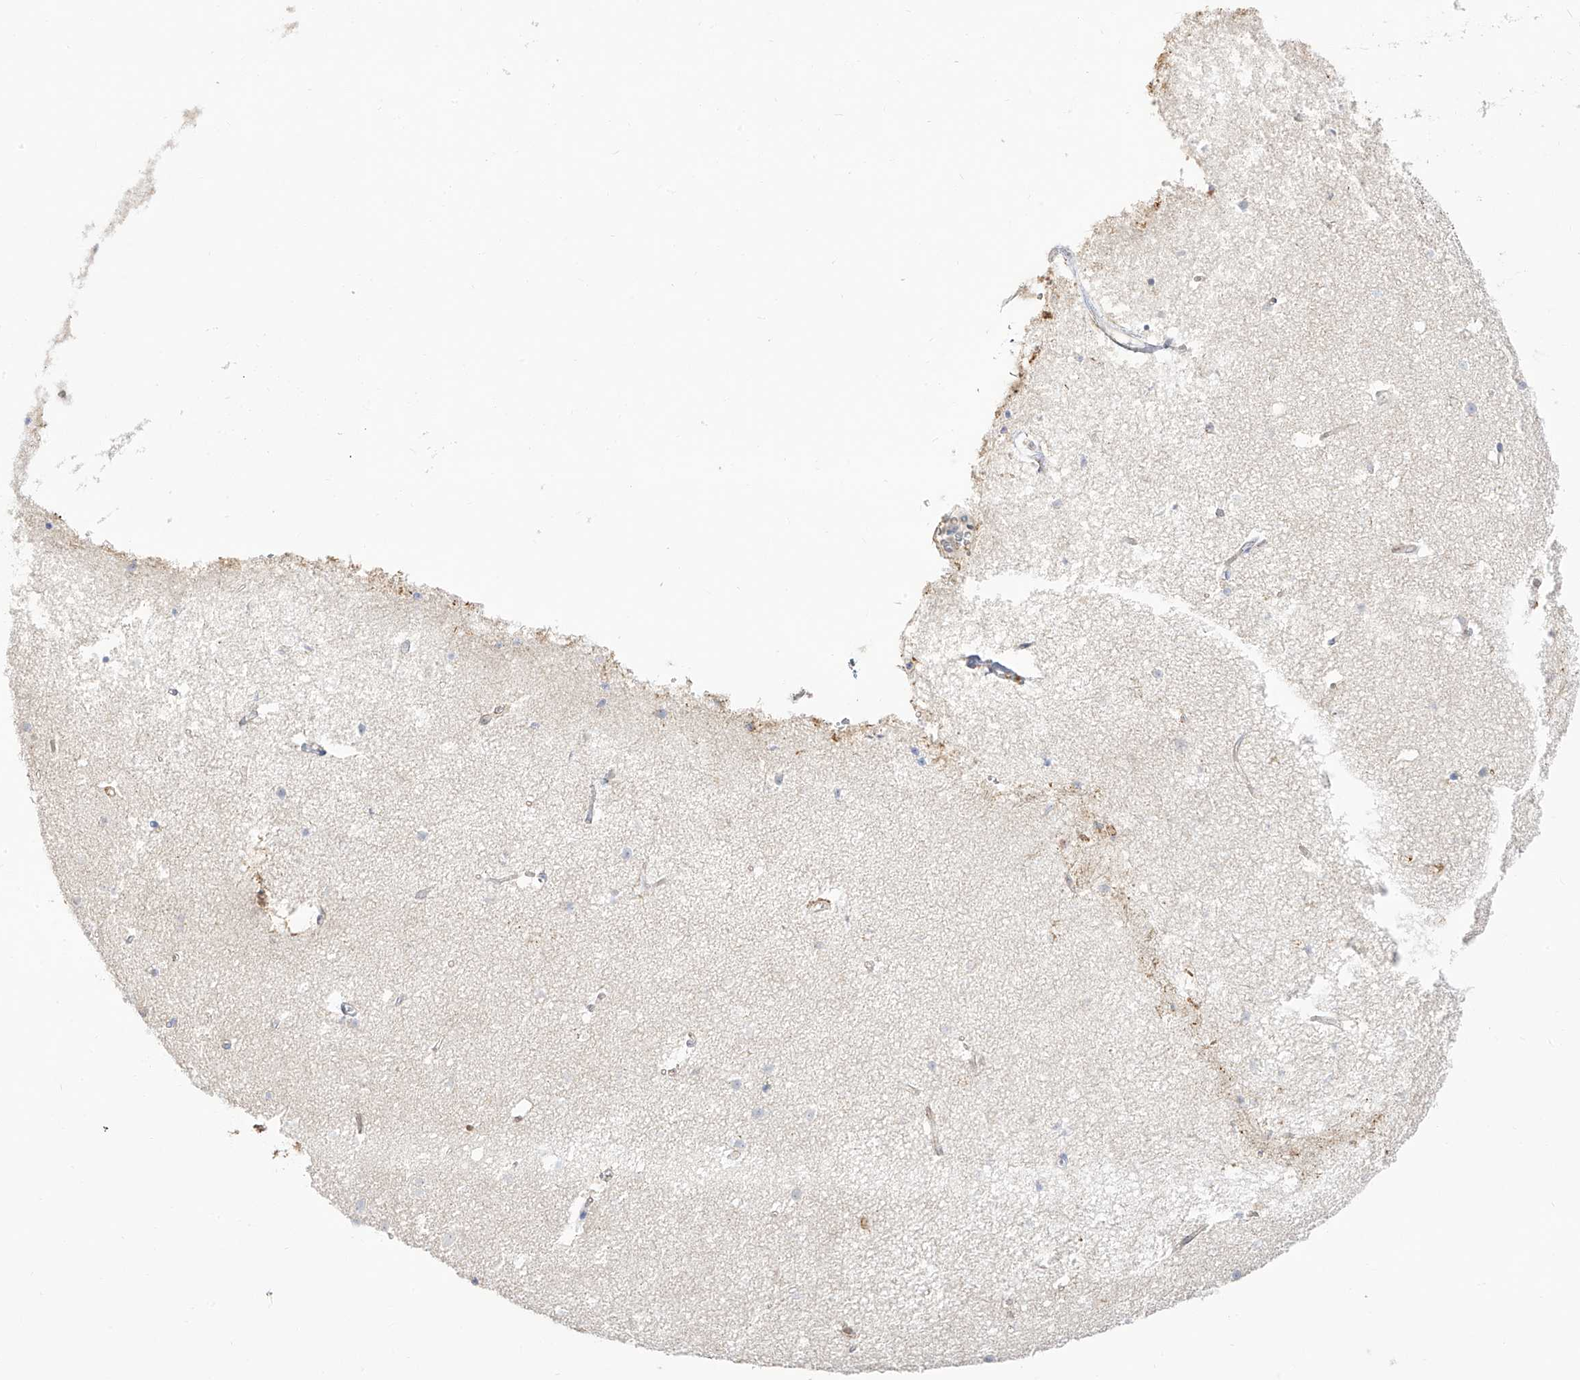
{"staining": {"intensity": "weak", "quantity": "25%-75%", "location": "cytoplasmic/membranous"}, "tissue": "cerebral cortex", "cell_type": "Endothelial cells", "image_type": "normal", "snomed": [{"axis": "morphology", "description": "Normal tissue, NOS"}, {"axis": "topography", "description": "Cerebral cortex"}], "caption": "IHC photomicrograph of unremarkable cerebral cortex: human cerebral cortex stained using immunohistochemistry shows low levels of weak protein expression localized specifically in the cytoplasmic/membranous of endothelial cells, appearing as a cytoplasmic/membranous brown color.", "gene": "ZGRF1", "patient": {"sex": "male", "age": 54}}